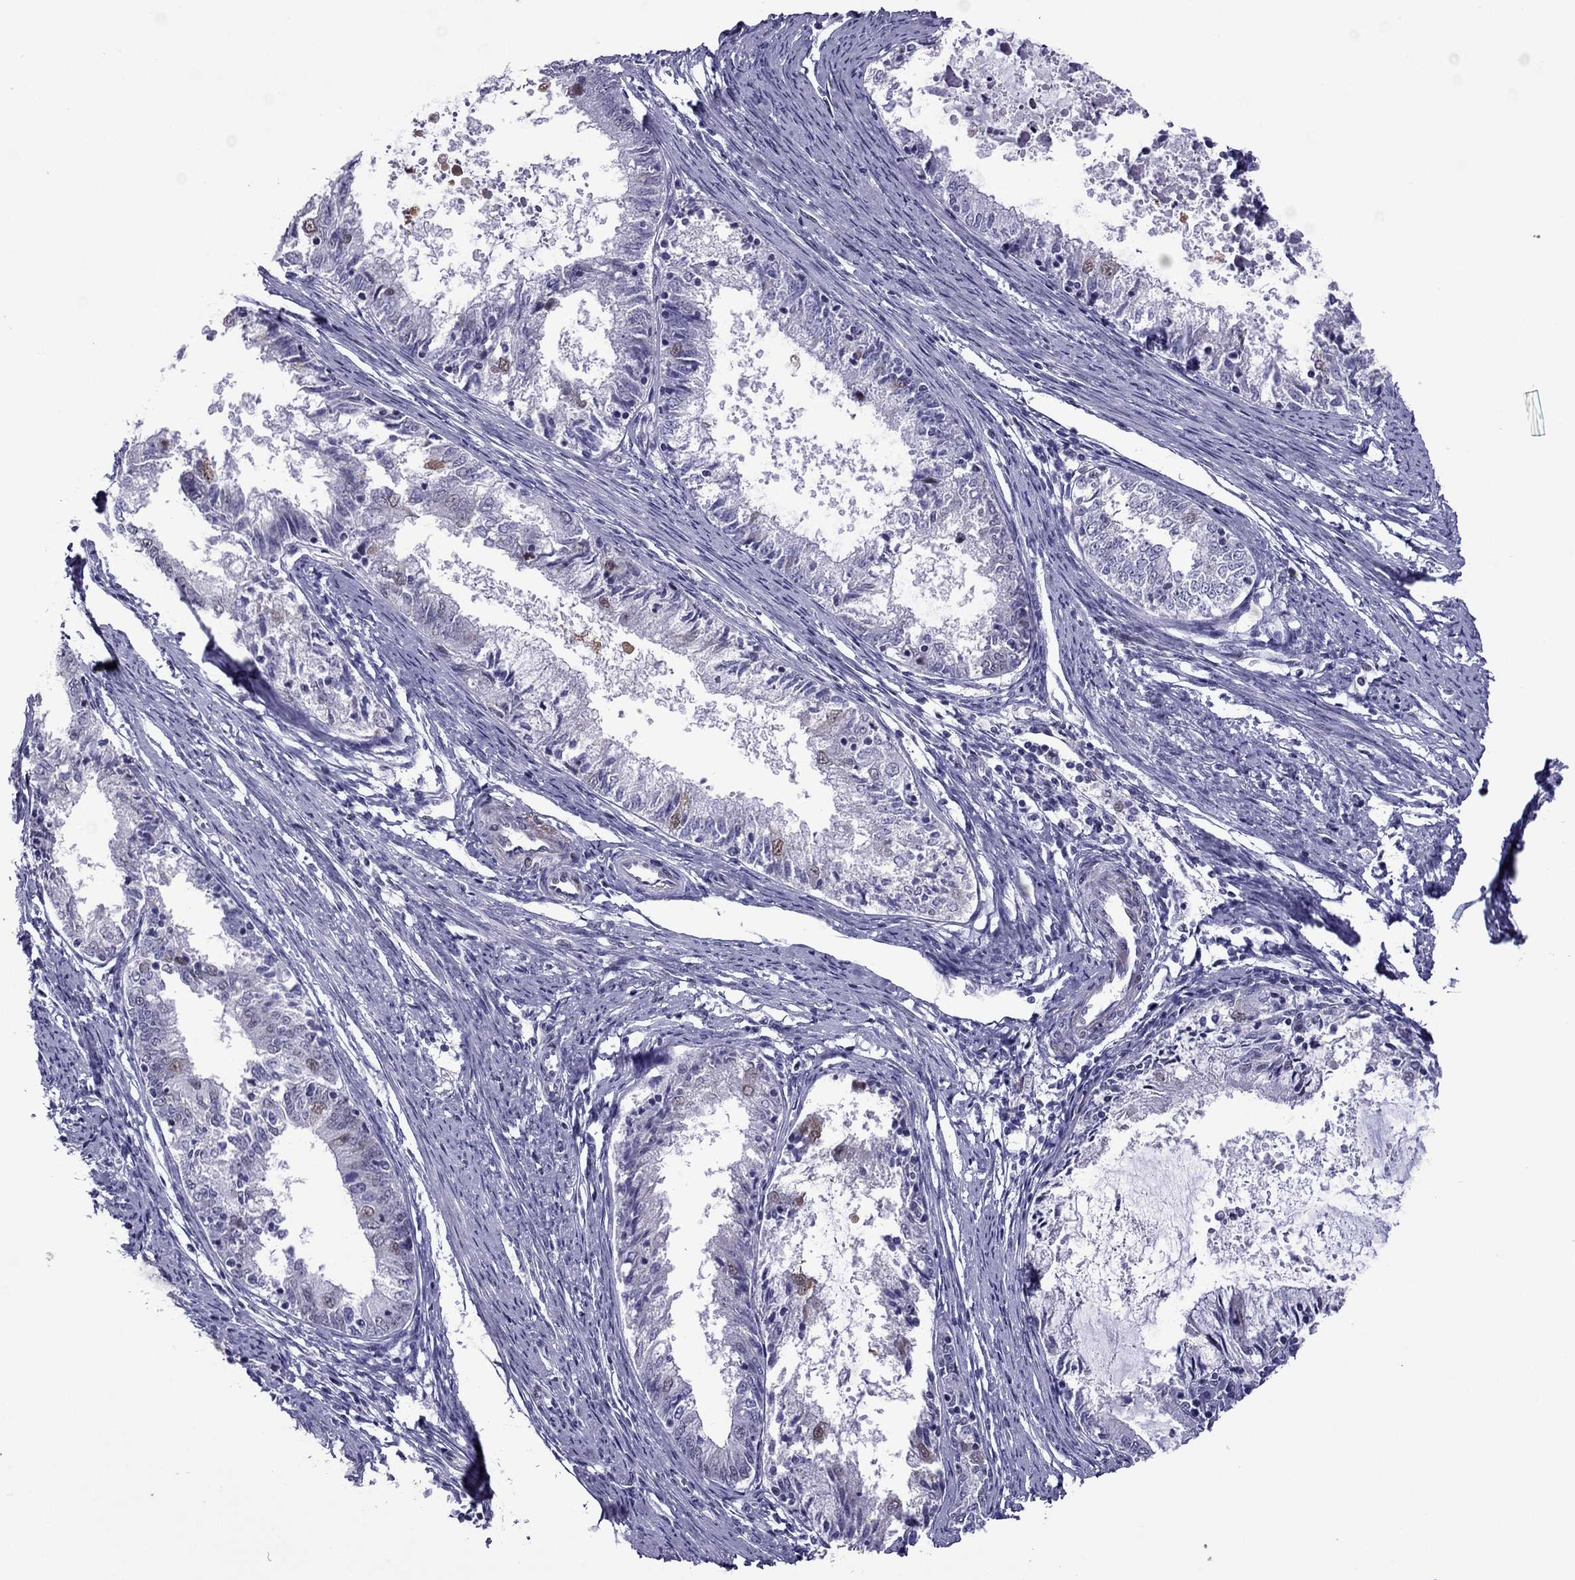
{"staining": {"intensity": "weak", "quantity": "<25%", "location": "cytoplasmic/membranous,nuclear"}, "tissue": "endometrial cancer", "cell_type": "Tumor cells", "image_type": "cancer", "snomed": [{"axis": "morphology", "description": "Adenocarcinoma, NOS"}, {"axis": "topography", "description": "Endometrium"}], "caption": "Endometrial cancer was stained to show a protein in brown. There is no significant staining in tumor cells.", "gene": "MYLK3", "patient": {"sex": "female", "age": 57}}